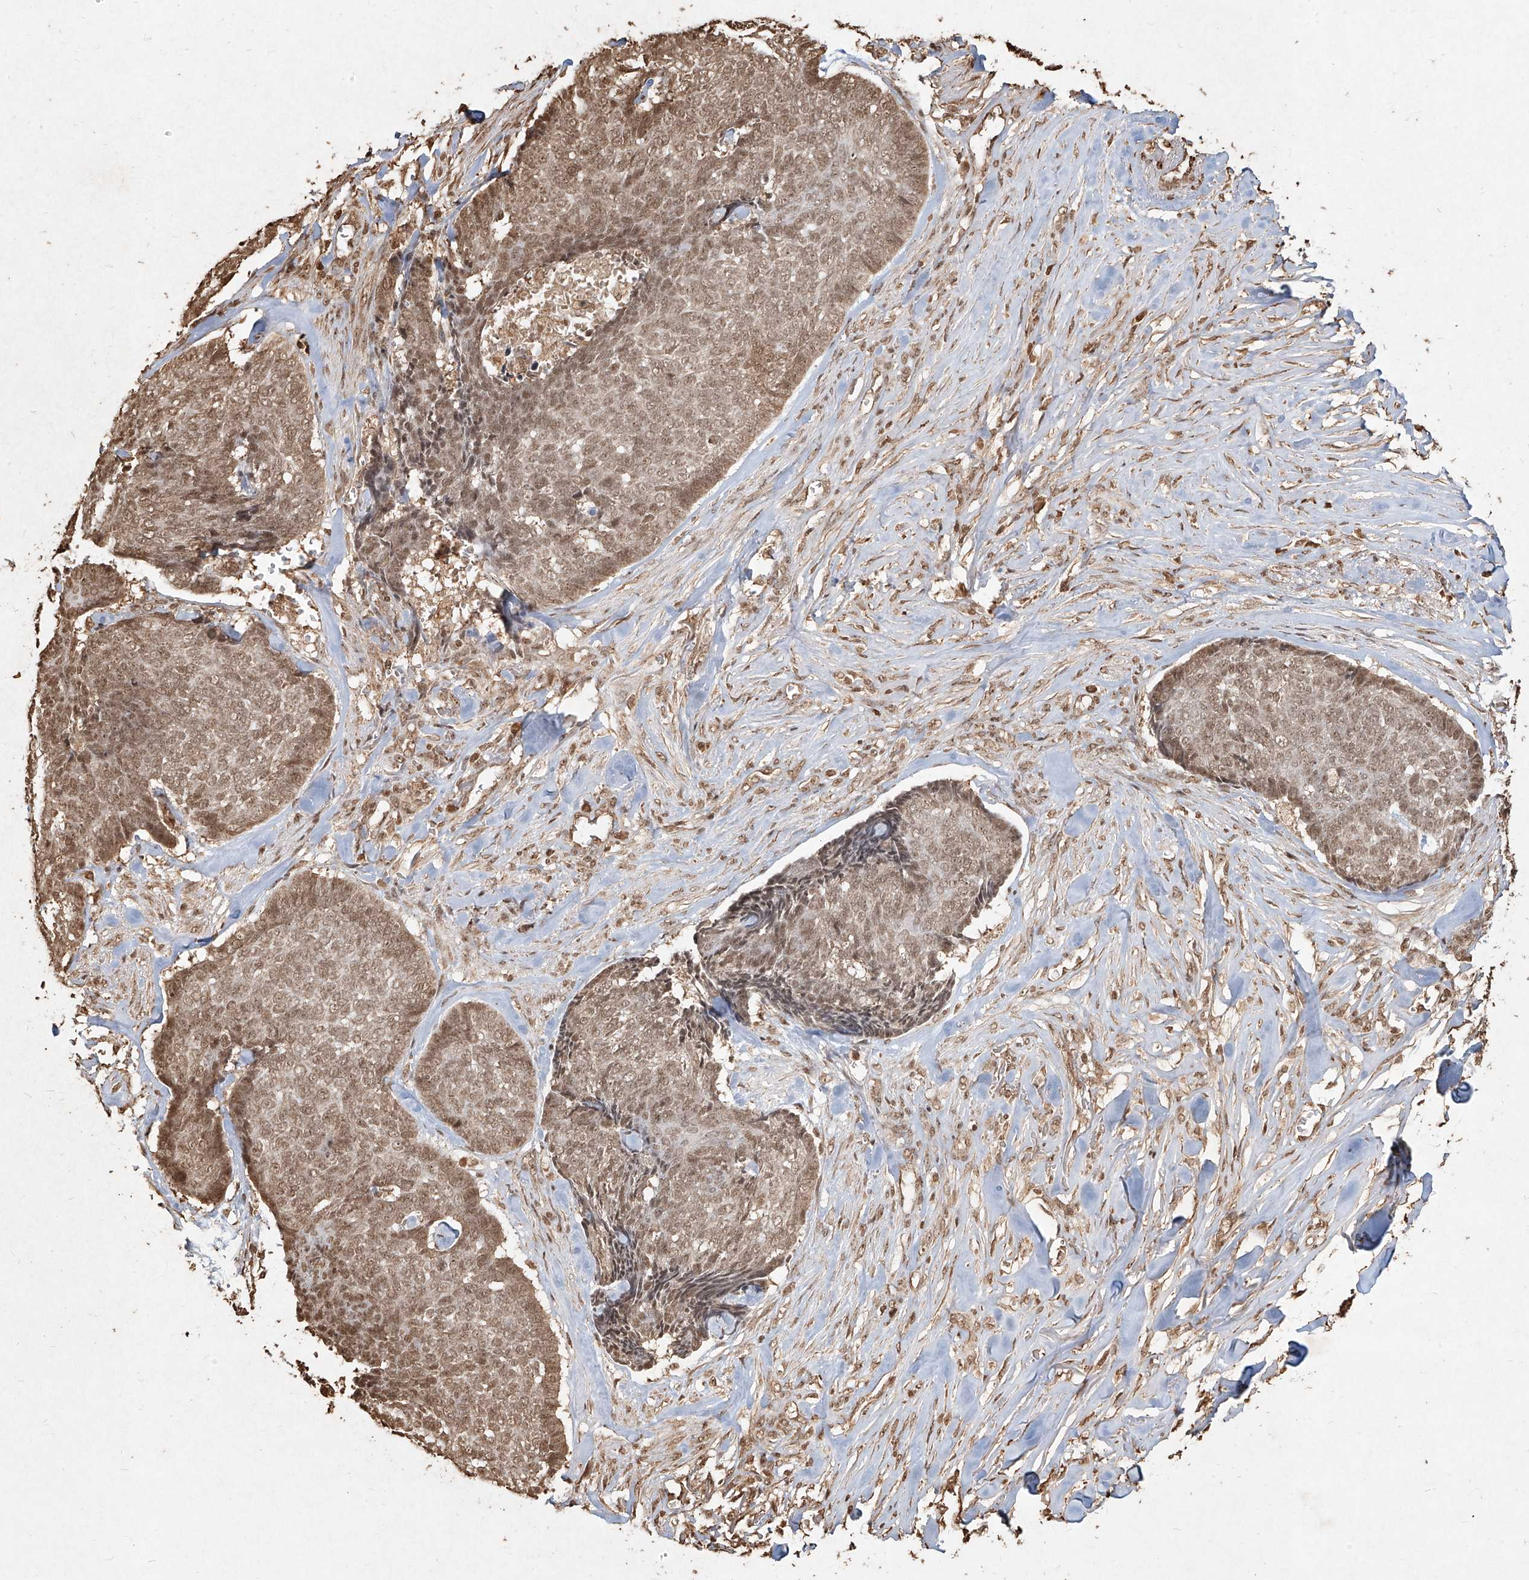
{"staining": {"intensity": "moderate", "quantity": ">75%", "location": "nuclear"}, "tissue": "skin cancer", "cell_type": "Tumor cells", "image_type": "cancer", "snomed": [{"axis": "morphology", "description": "Basal cell carcinoma"}, {"axis": "topography", "description": "Skin"}], "caption": "This is a histology image of IHC staining of basal cell carcinoma (skin), which shows moderate positivity in the nuclear of tumor cells.", "gene": "UBE2K", "patient": {"sex": "male", "age": 84}}